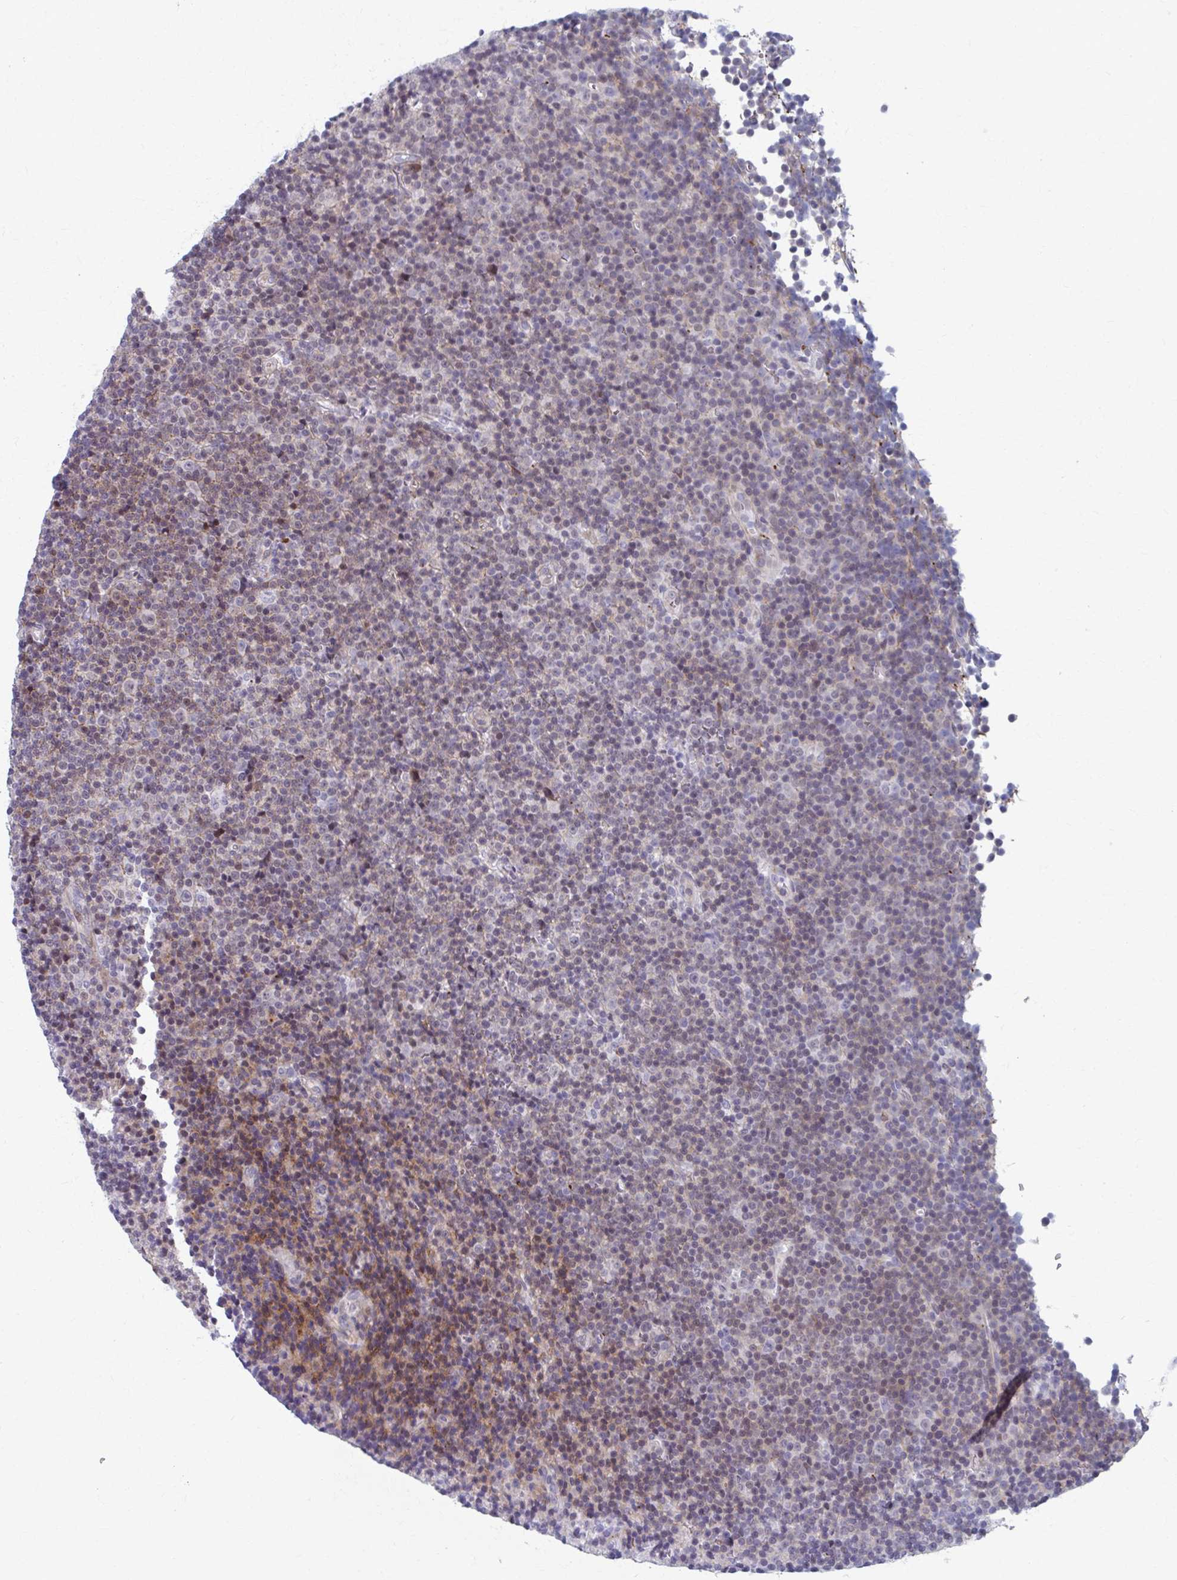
{"staining": {"intensity": "weak", "quantity": "<25%", "location": "nuclear"}, "tissue": "lymphoma", "cell_type": "Tumor cells", "image_type": "cancer", "snomed": [{"axis": "morphology", "description": "Malignant lymphoma, non-Hodgkin's type, Low grade"}, {"axis": "topography", "description": "Lymph node"}], "caption": "Immunohistochemical staining of lymphoma demonstrates no significant staining in tumor cells. The staining was performed using DAB (3,3'-diaminobenzidine) to visualize the protein expression in brown, while the nuclei were stained in blue with hematoxylin (Magnification: 20x).", "gene": "ABHD16B", "patient": {"sex": "female", "age": 67}}